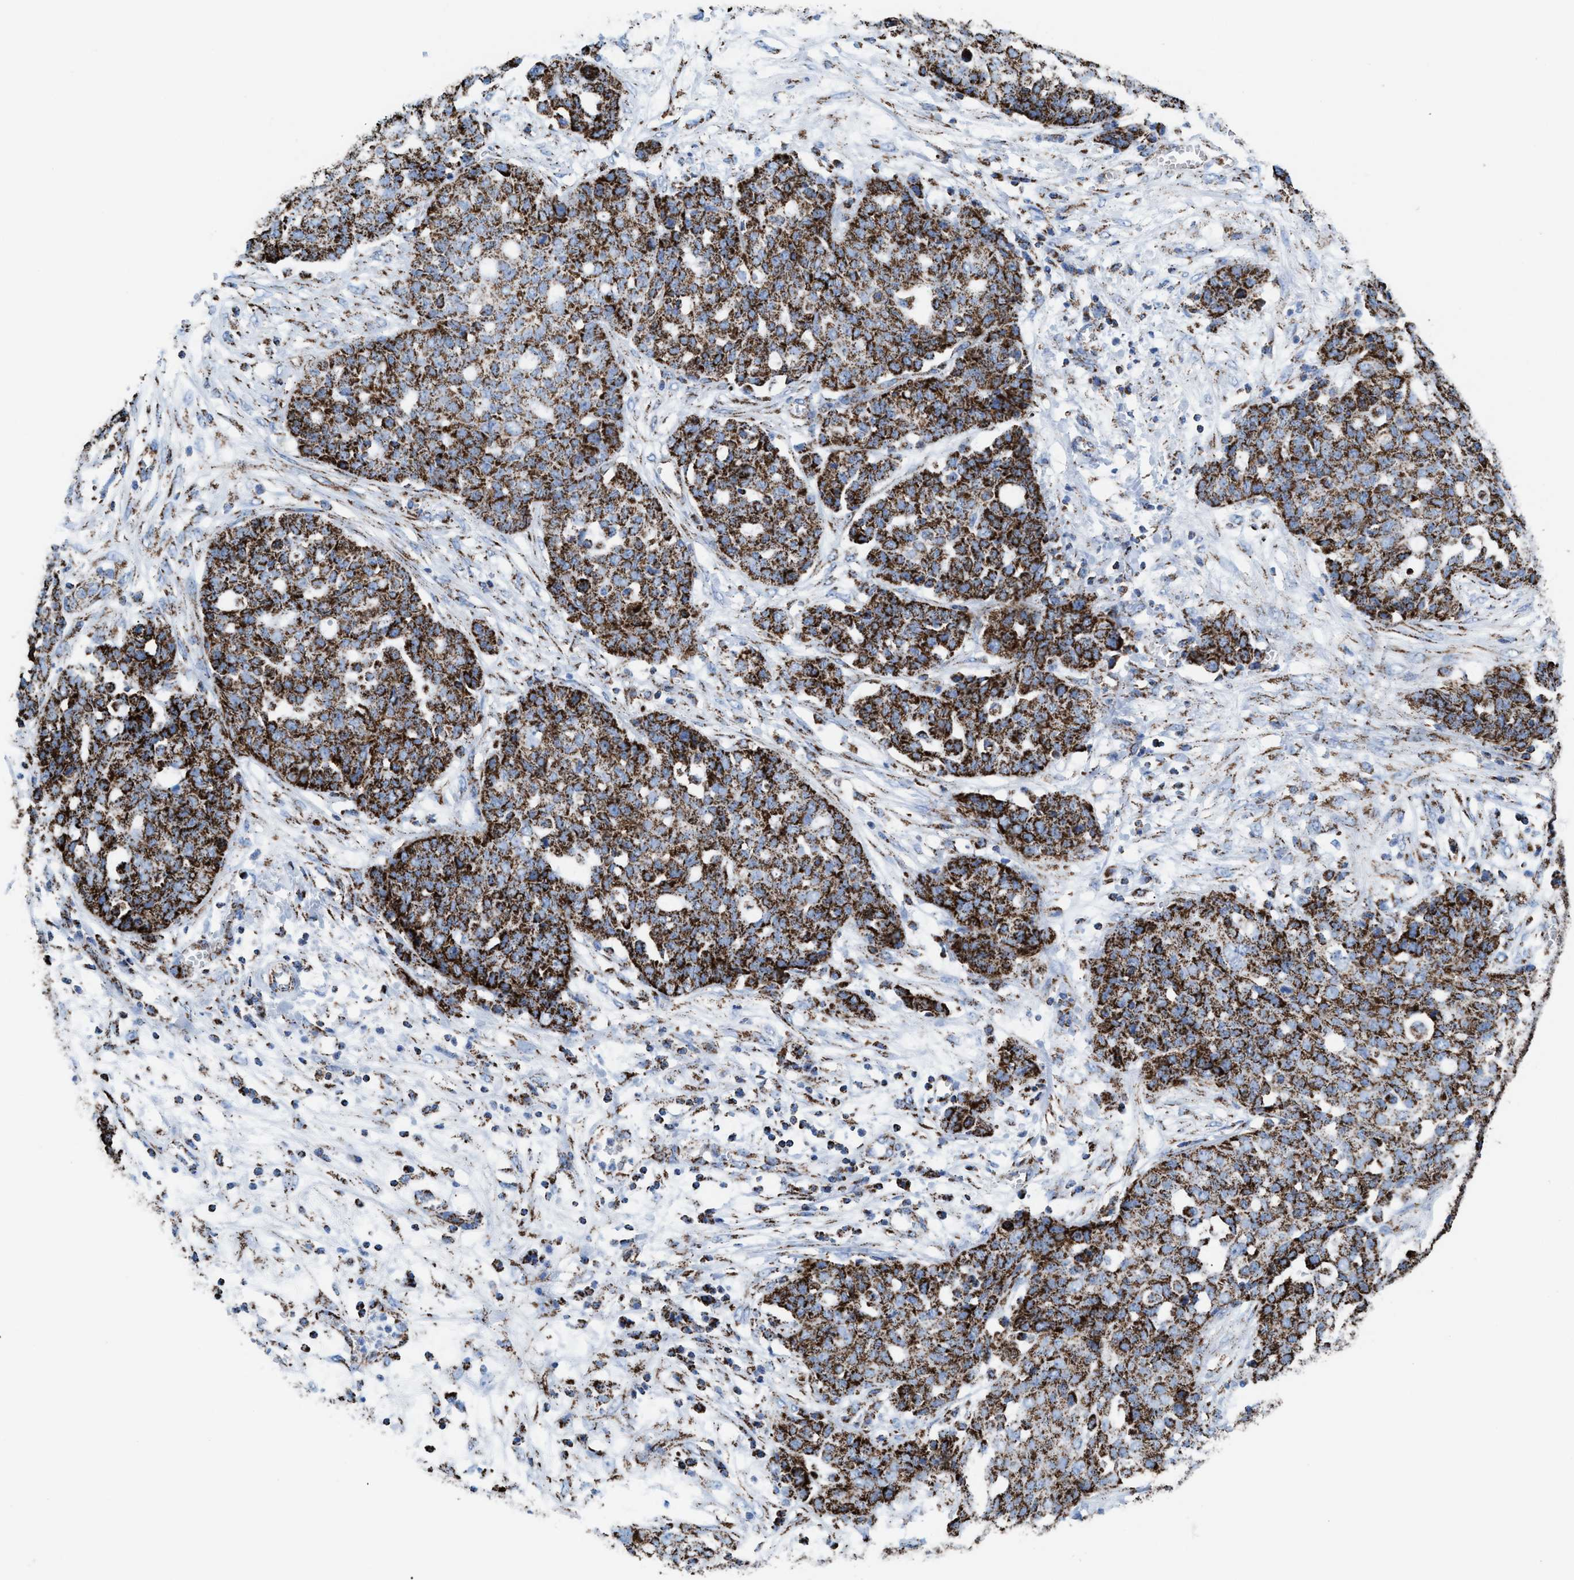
{"staining": {"intensity": "strong", "quantity": ">75%", "location": "cytoplasmic/membranous"}, "tissue": "ovarian cancer", "cell_type": "Tumor cells", "image_type": "cancer", "snomed": [{"axis": "morphology", "description": "Cystadenocarcinoma, serous, NOS"}, {"axis": "topography", "description": "Soft tissue"}, {"axis": "topography", "description": "Ovary"}], "caption": "A high amount of strong cytoplasmic/membranous expression is identified in about >75% of tumor cells in serous cystadenocarcinoma (ovarian) tissue. The protein is stained brown, and the nuclei are stained in blue (DAB (3,3'-diaminobenzidine) IHC with brightfield microscopy, high magnification).", "gene": "ECHS1", "patient": {"sex": "female", "age": 57}}